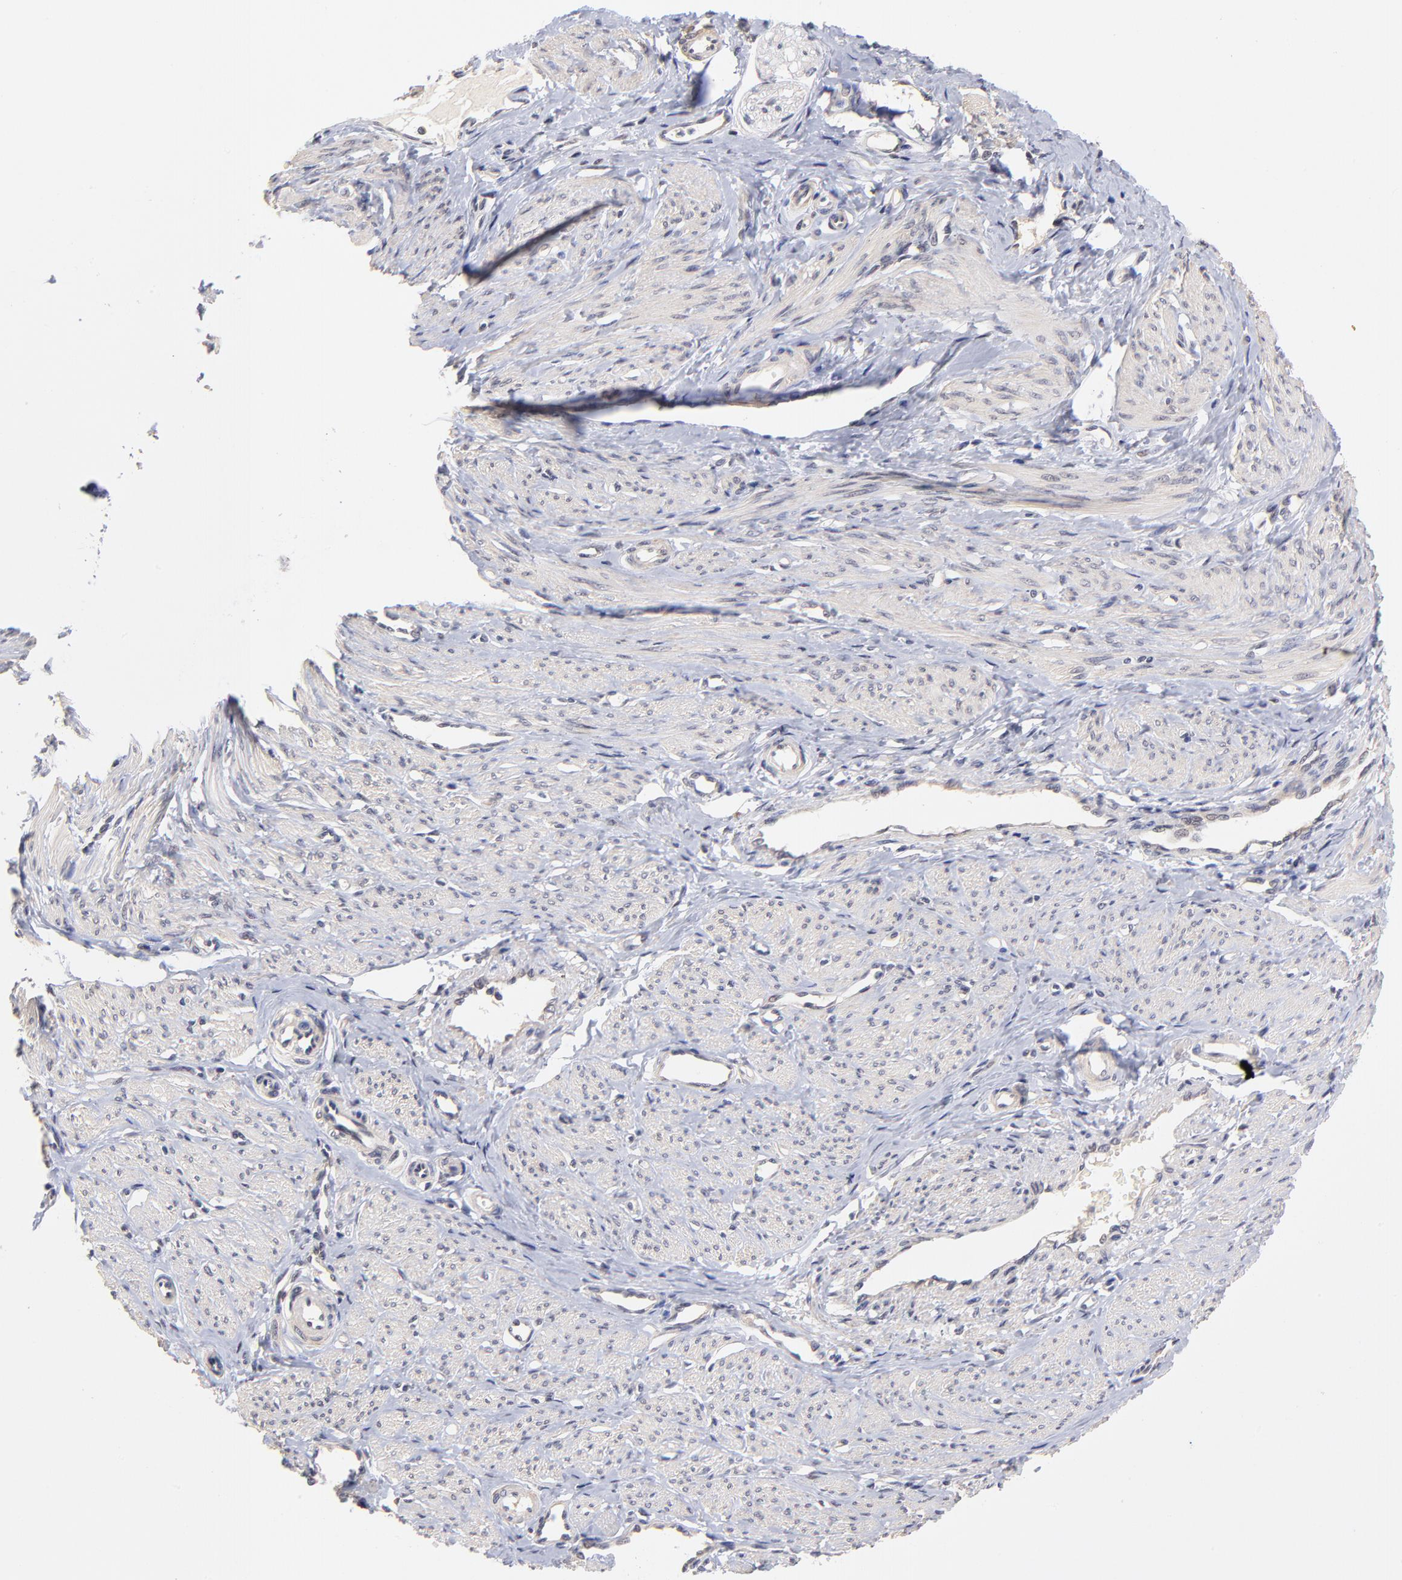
{"staining": {"intensity": "negative", "quantity": "none", "location": "none"}, "tissue": "smooth muscle", "cell_type": "Smooth muscle cells", "image_type": "normal", "snomed": [{"axis": "morphology", "description": "Normal tissue, NOS"}, {"axis": "topography", "description": "Smooth muscle"}, {"axis": "topography", "description": "Uterus"}], "caption": "Smooth muscle stained for a protein using immunohistochemistry displays no expression smooth muscle cells.", "gene": "UBE2E2", "patient": {"sex": "female", "age": 39}}